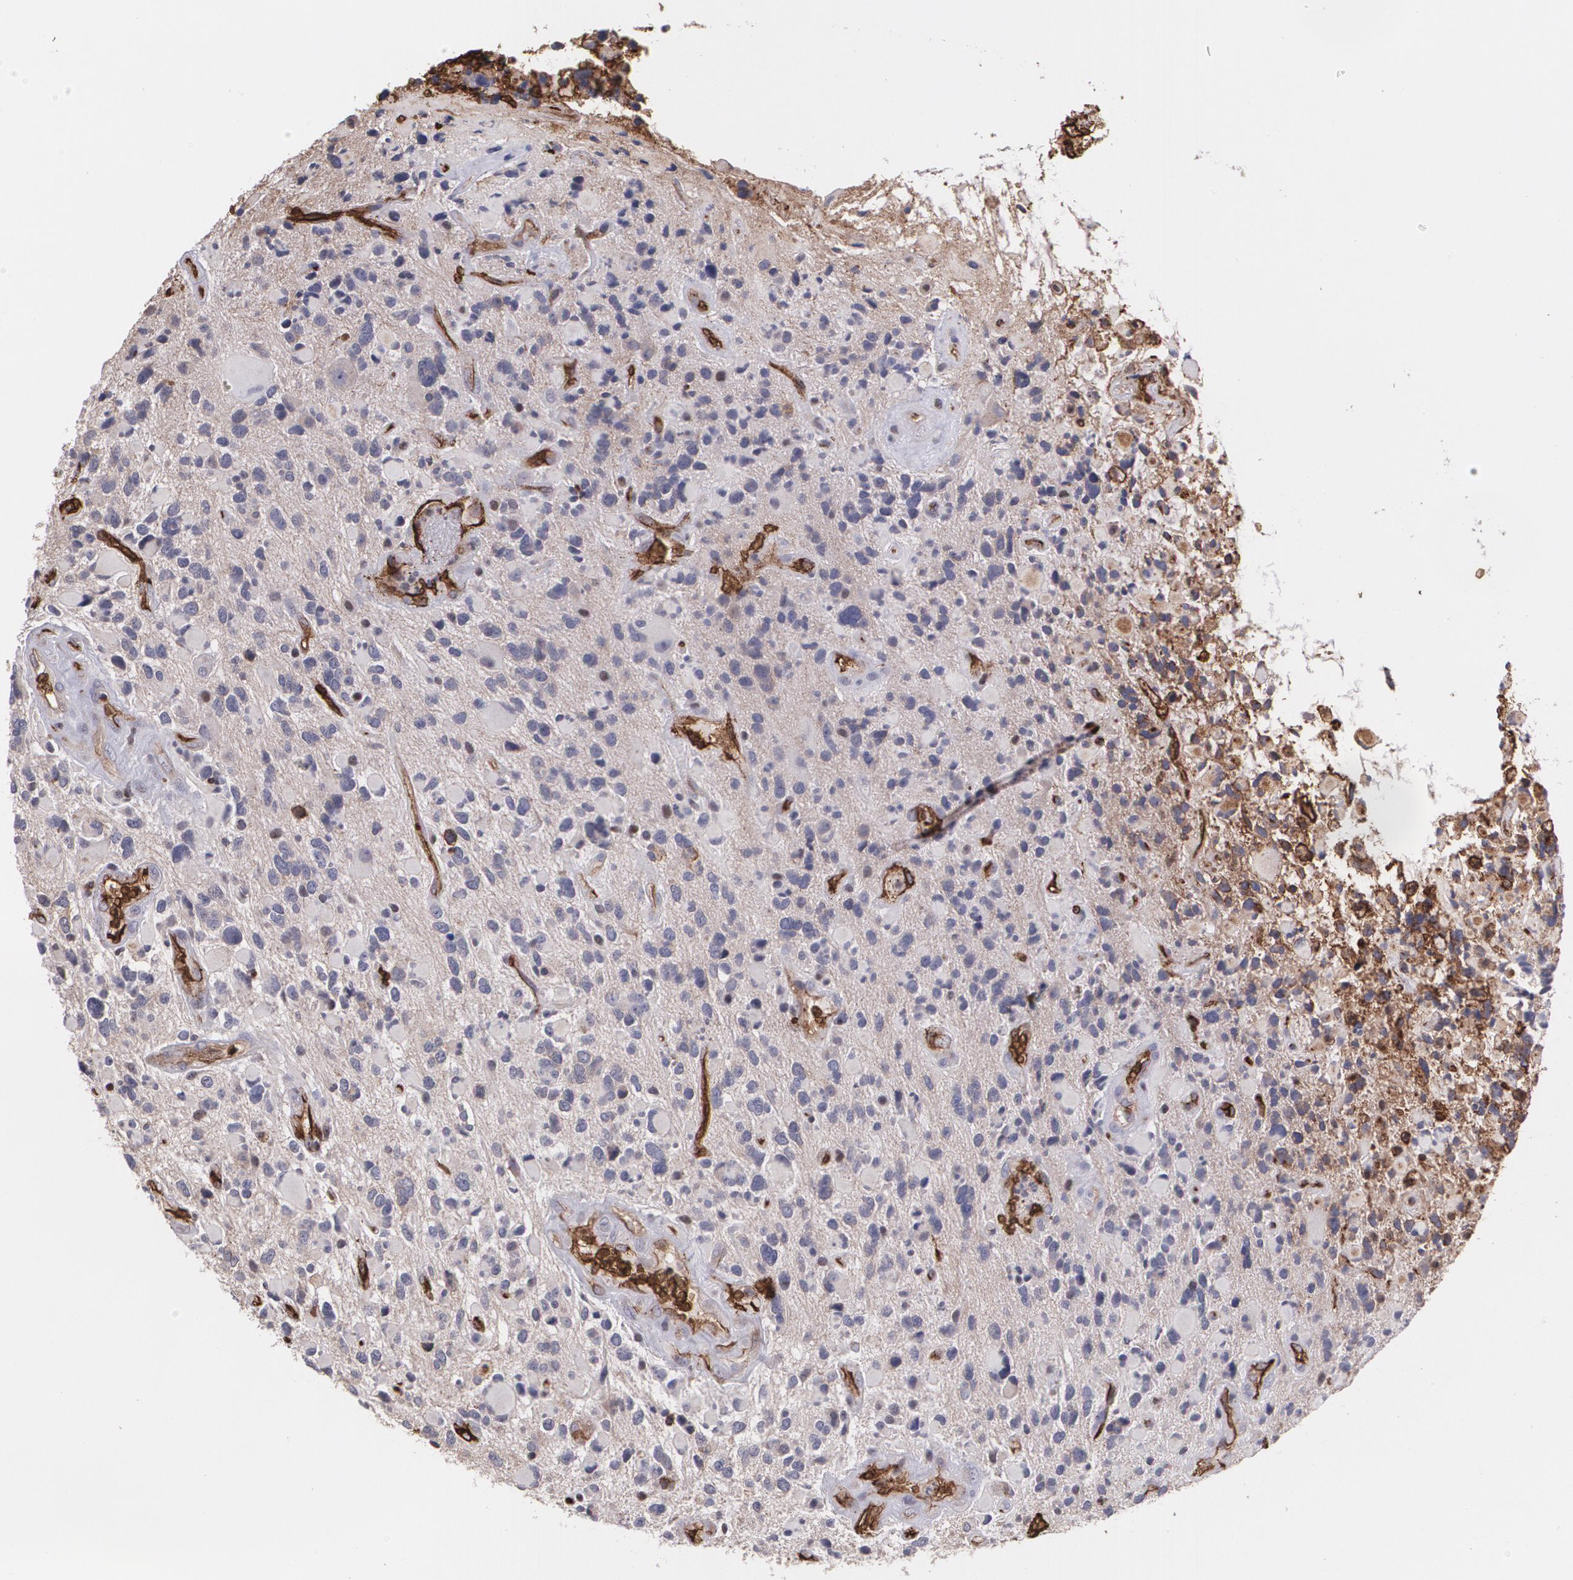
{"staining": {"intensity": "weak", "quantity": ">75%", "location": "cytoplasmic/membranous"}, "tissue": "glioma", "cell_type": "Tumor cells", "image_type": "cancer", "snomed": [{"axis": "morphology", "description": "Glioma, malignant, High grade"}, {"axis": "topography", "description": "Brain"}], "caption": "A high-resolution image shows immunohistochemistry staining of high-grade glioma (malignant), which demonstrates weak cytoplasmic/membranous staining in approximately >75% of tumor cells. (DAB IHC with brightfield microscopy, high magnification).", "gene": "SLC2A1", "patient": {"sex": "female", "age": 37}}